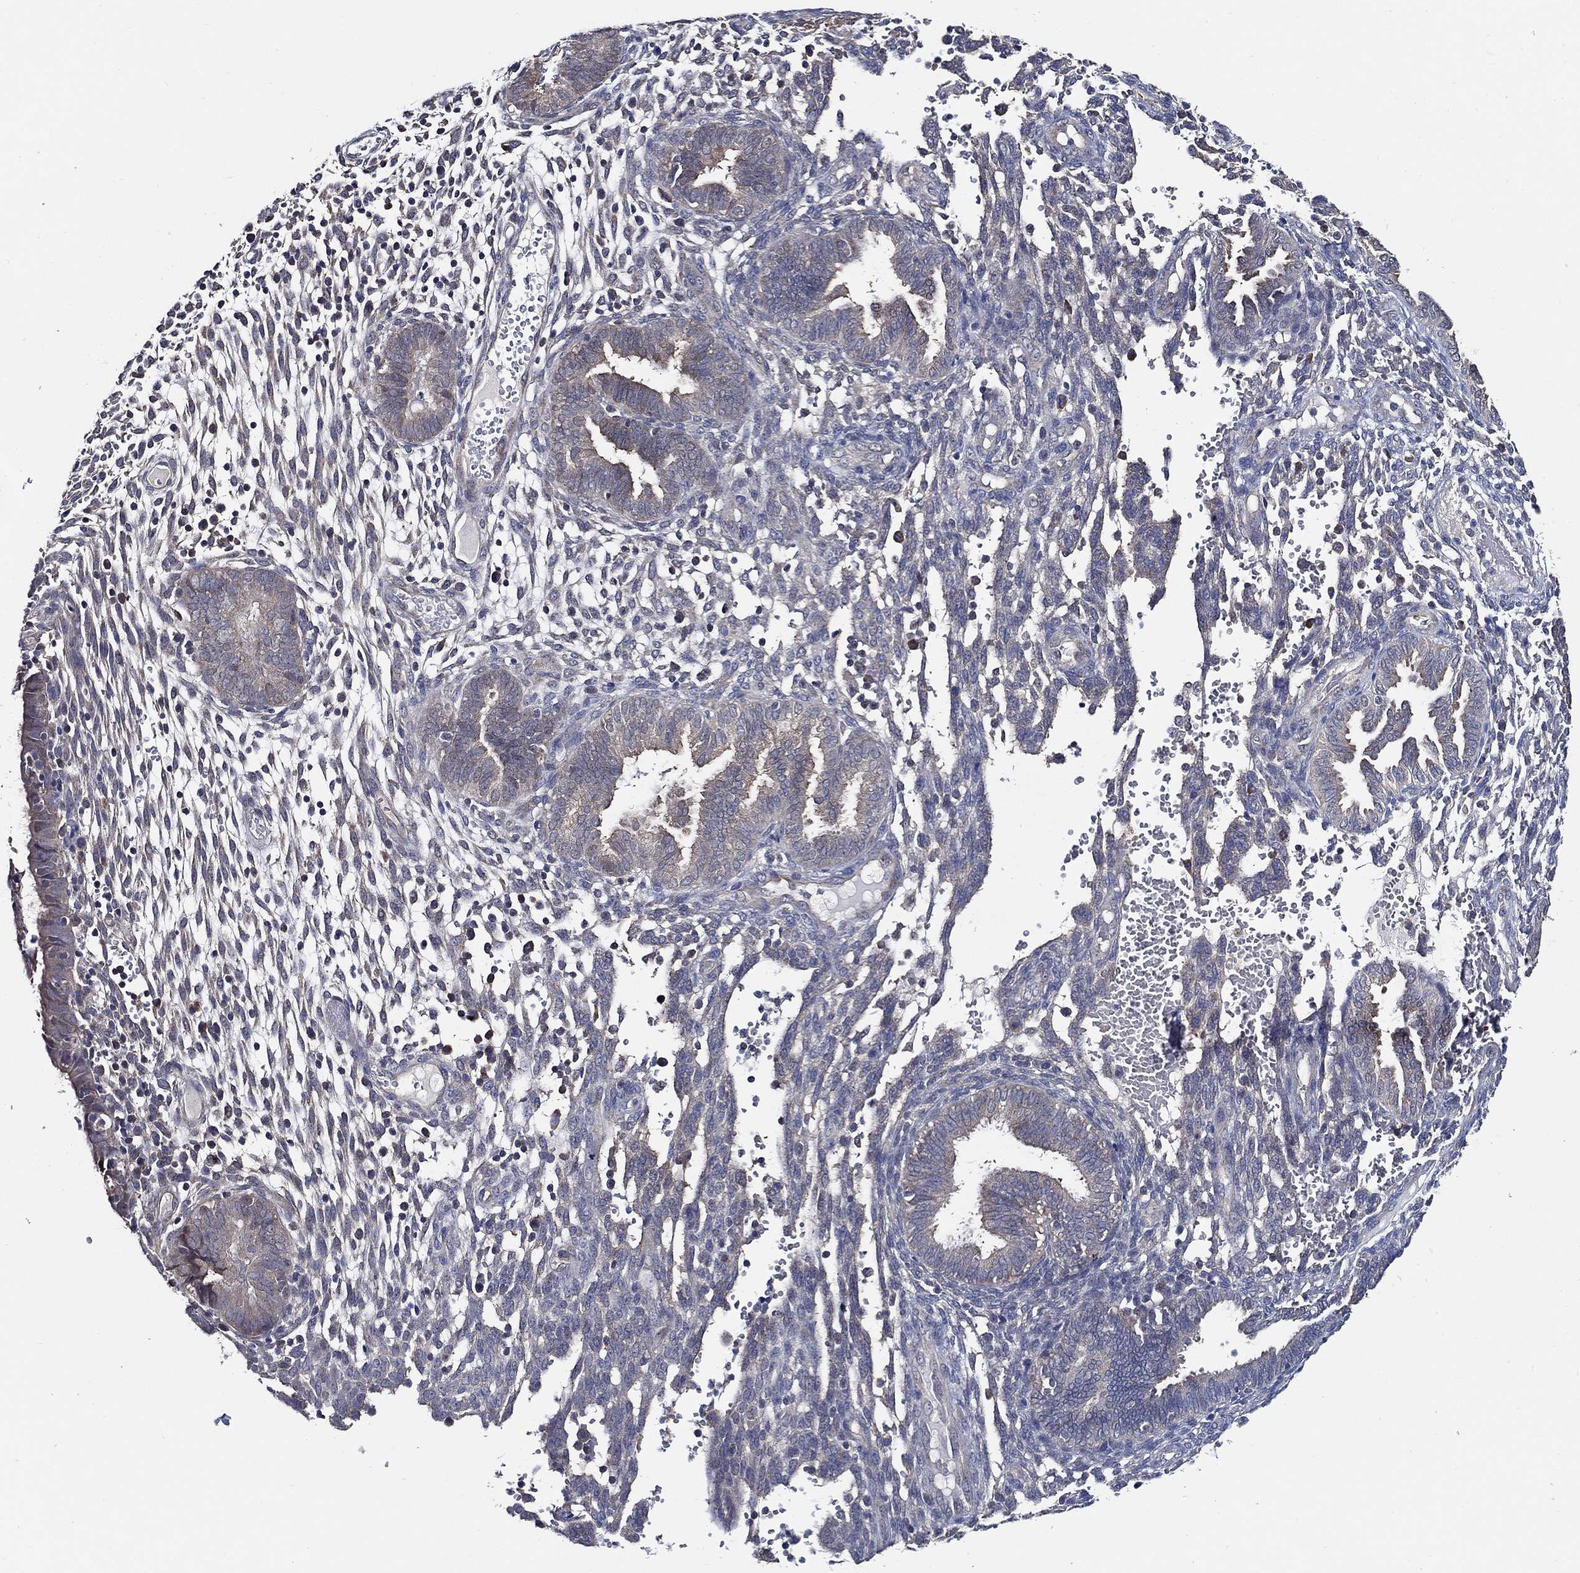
{"staining": {"intensity": "negative", "quantity": "none", "location": "none"}, "tissue": "endometrium", "cell_type": "Cells in endometrial stroma", "image_type": "normal", "snomed": [{"axis": "morphology", "description": "Normal tissue, NOS"}, {"axis": "topography", "description": "Endometrium"}], "caption": "Immunohistochemistry (IHC) photomicrograph of normal endometrium: human endometrium stained with DAB demonstrates no significant protein expression in cells in endometrial stroma.", "gene": "WDR53", "patient": {"sex": "female", "age": 42}}